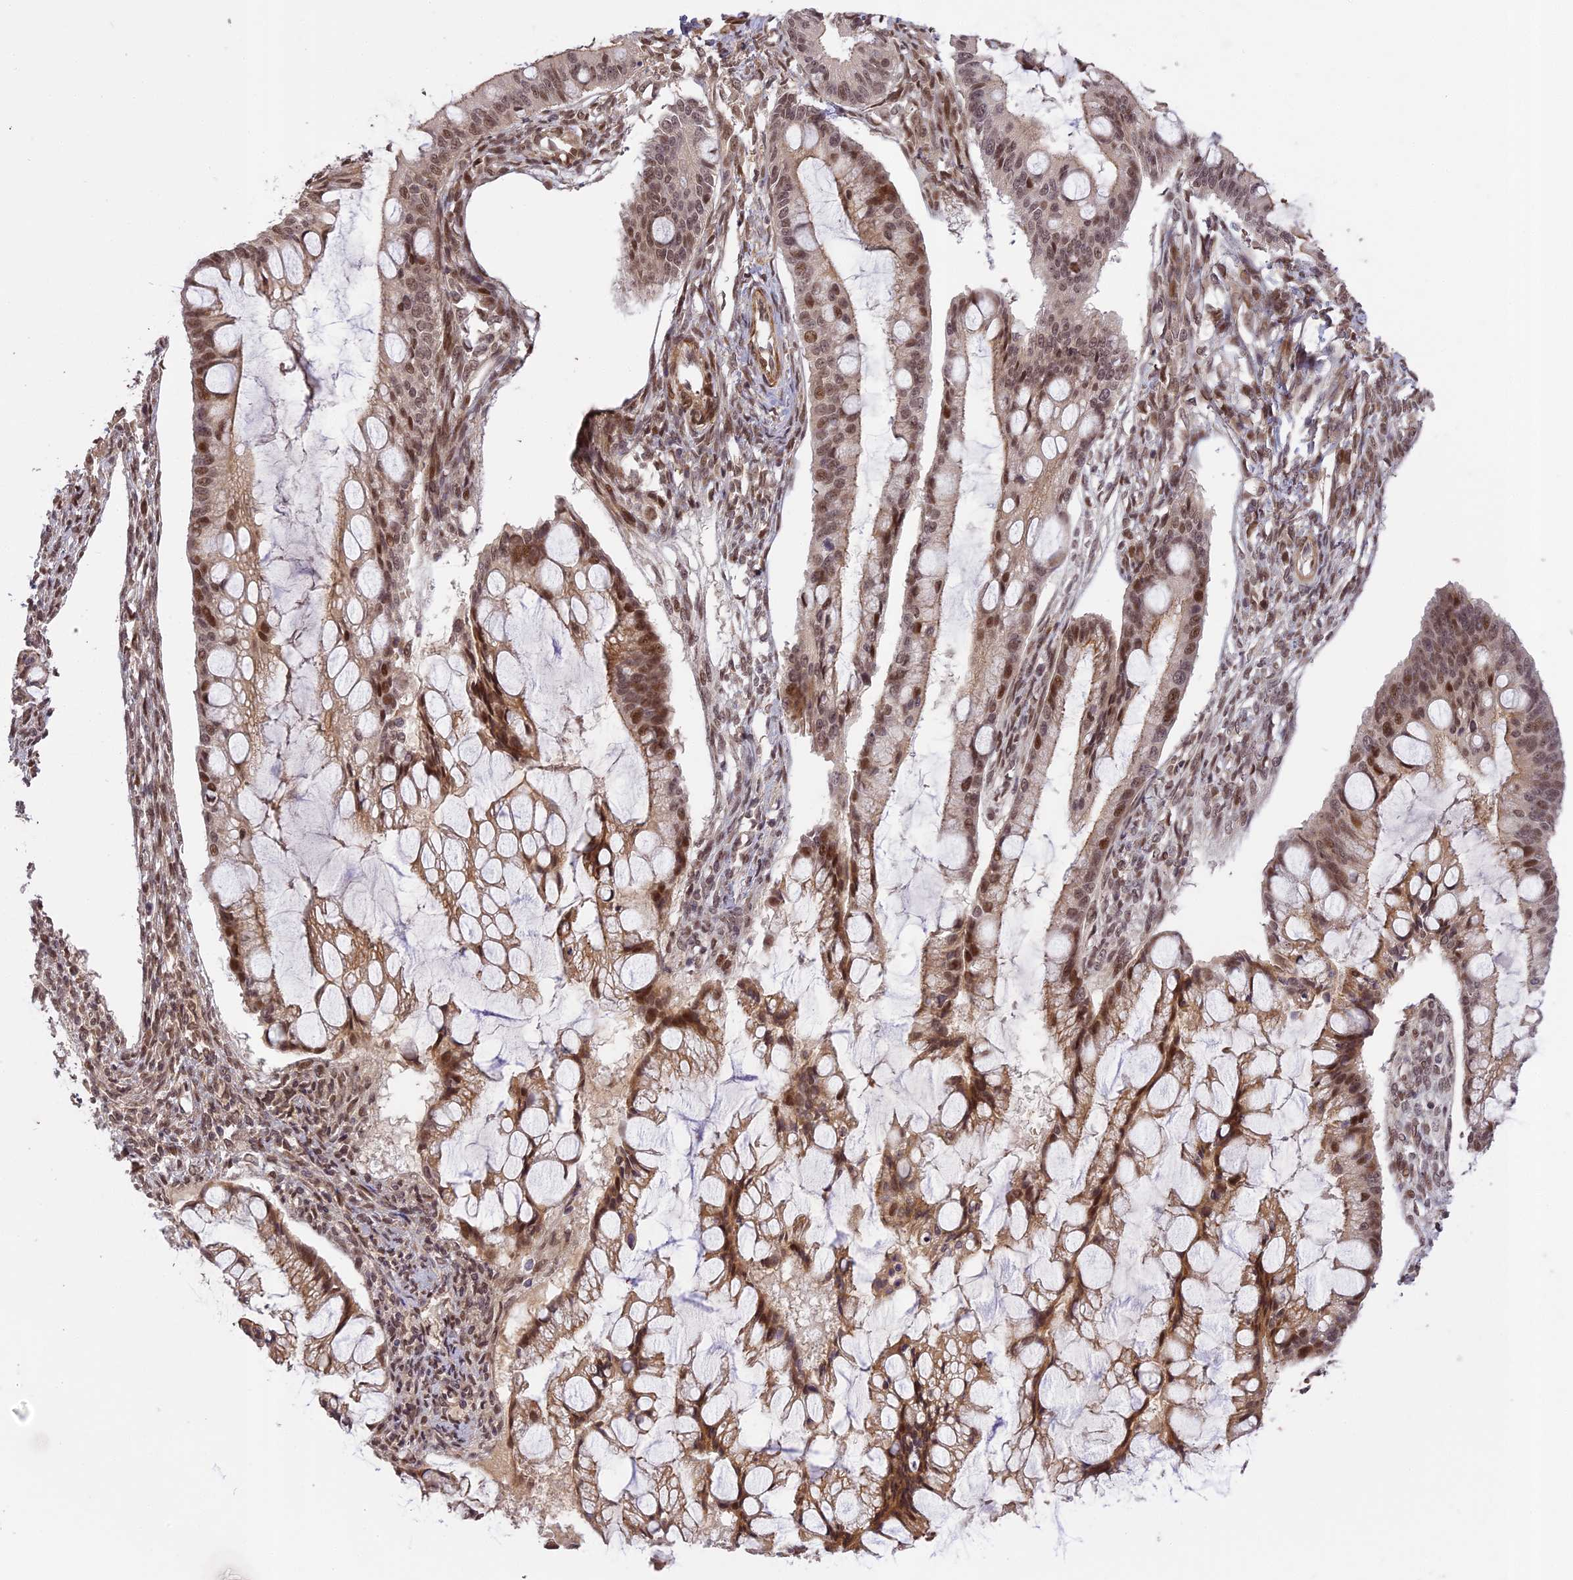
{"staining": {"intensity": "moderate", "quantity": "25%-75%", "location": "cytoplasmic/membranous,nuclear"}, "tissue": "ovarian cancer", "cell_type": "Tumor cells", "image_type": "cancer", "snomed": [{"axis": "morphology", "description": "Cystadenocarcinoma, mucinous, NOS"}, {"axis": "topography", "description": "Ovary"}], "caption": "A medium amount of moderate cytoplasmic/membranous and nuclear expression is identified in about 25%-75% of tumor cells in ovarian cancer (mucinous cystadenocarcinoma) tissue.", "gene": "PRELID2", "patient": {"sex": "female", "age": 73}}